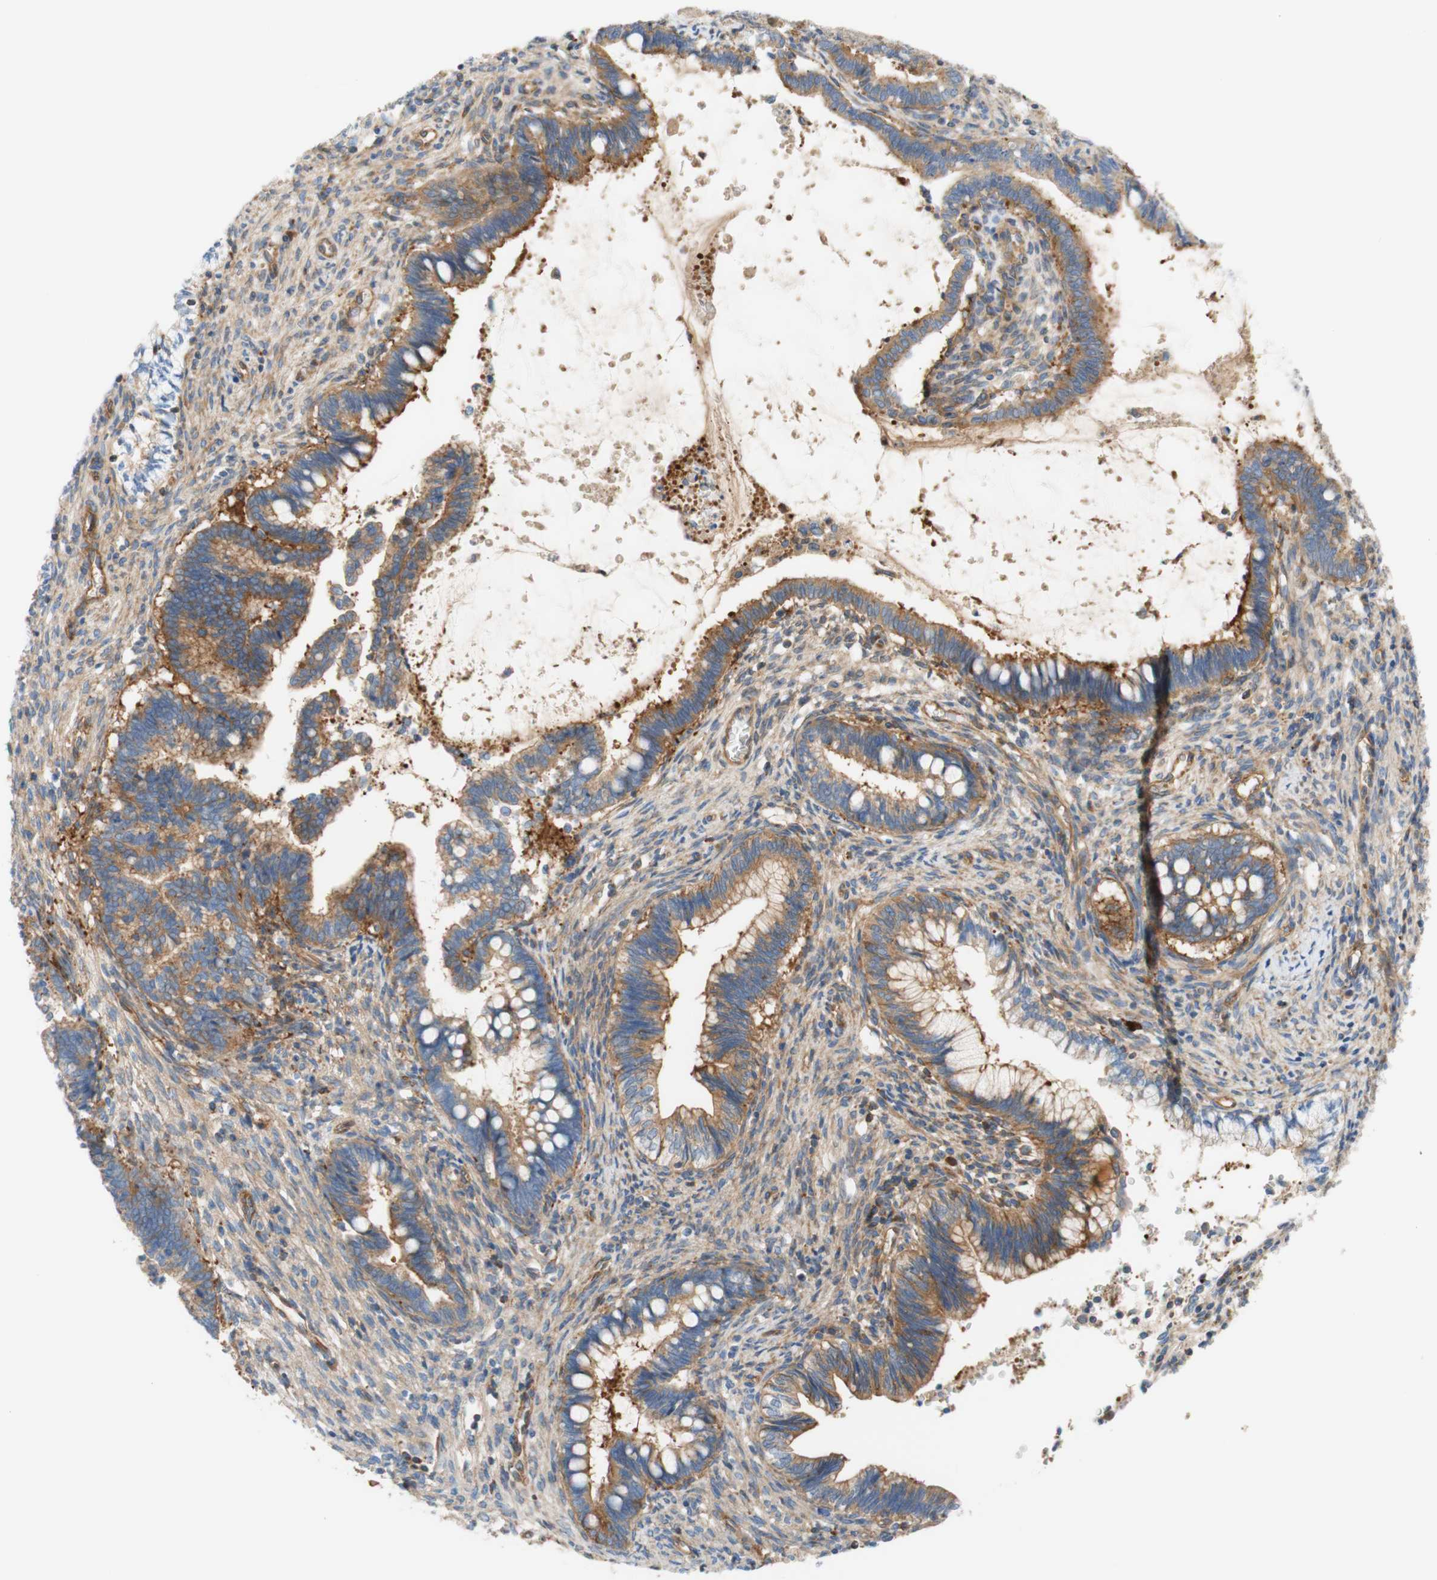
{"staining": {"intensity": "moderate", "quantity": "25%-75%", "location": "cytoplasmic/membranous"}, "tissue": "cervical cancer", "cell_type": "Tumor cells", "image_type": "cancer", "snomed": [{"axis": "morphology", "description": "Adenocarcinoma, NOS"}, {"axis": "topography", "description": "Cervix"}], "caption": "A medium amount of moderate cytoplasmic/membranous expression is identified in about 25%-75% of tumor cells in cervical cancer tissue. Immunohistochemistry (ihc) stains the protein of interest in brown and the nuclei are stained blue.", "gene": "STOM", "patient": {"sex": "female", "age": 44}}